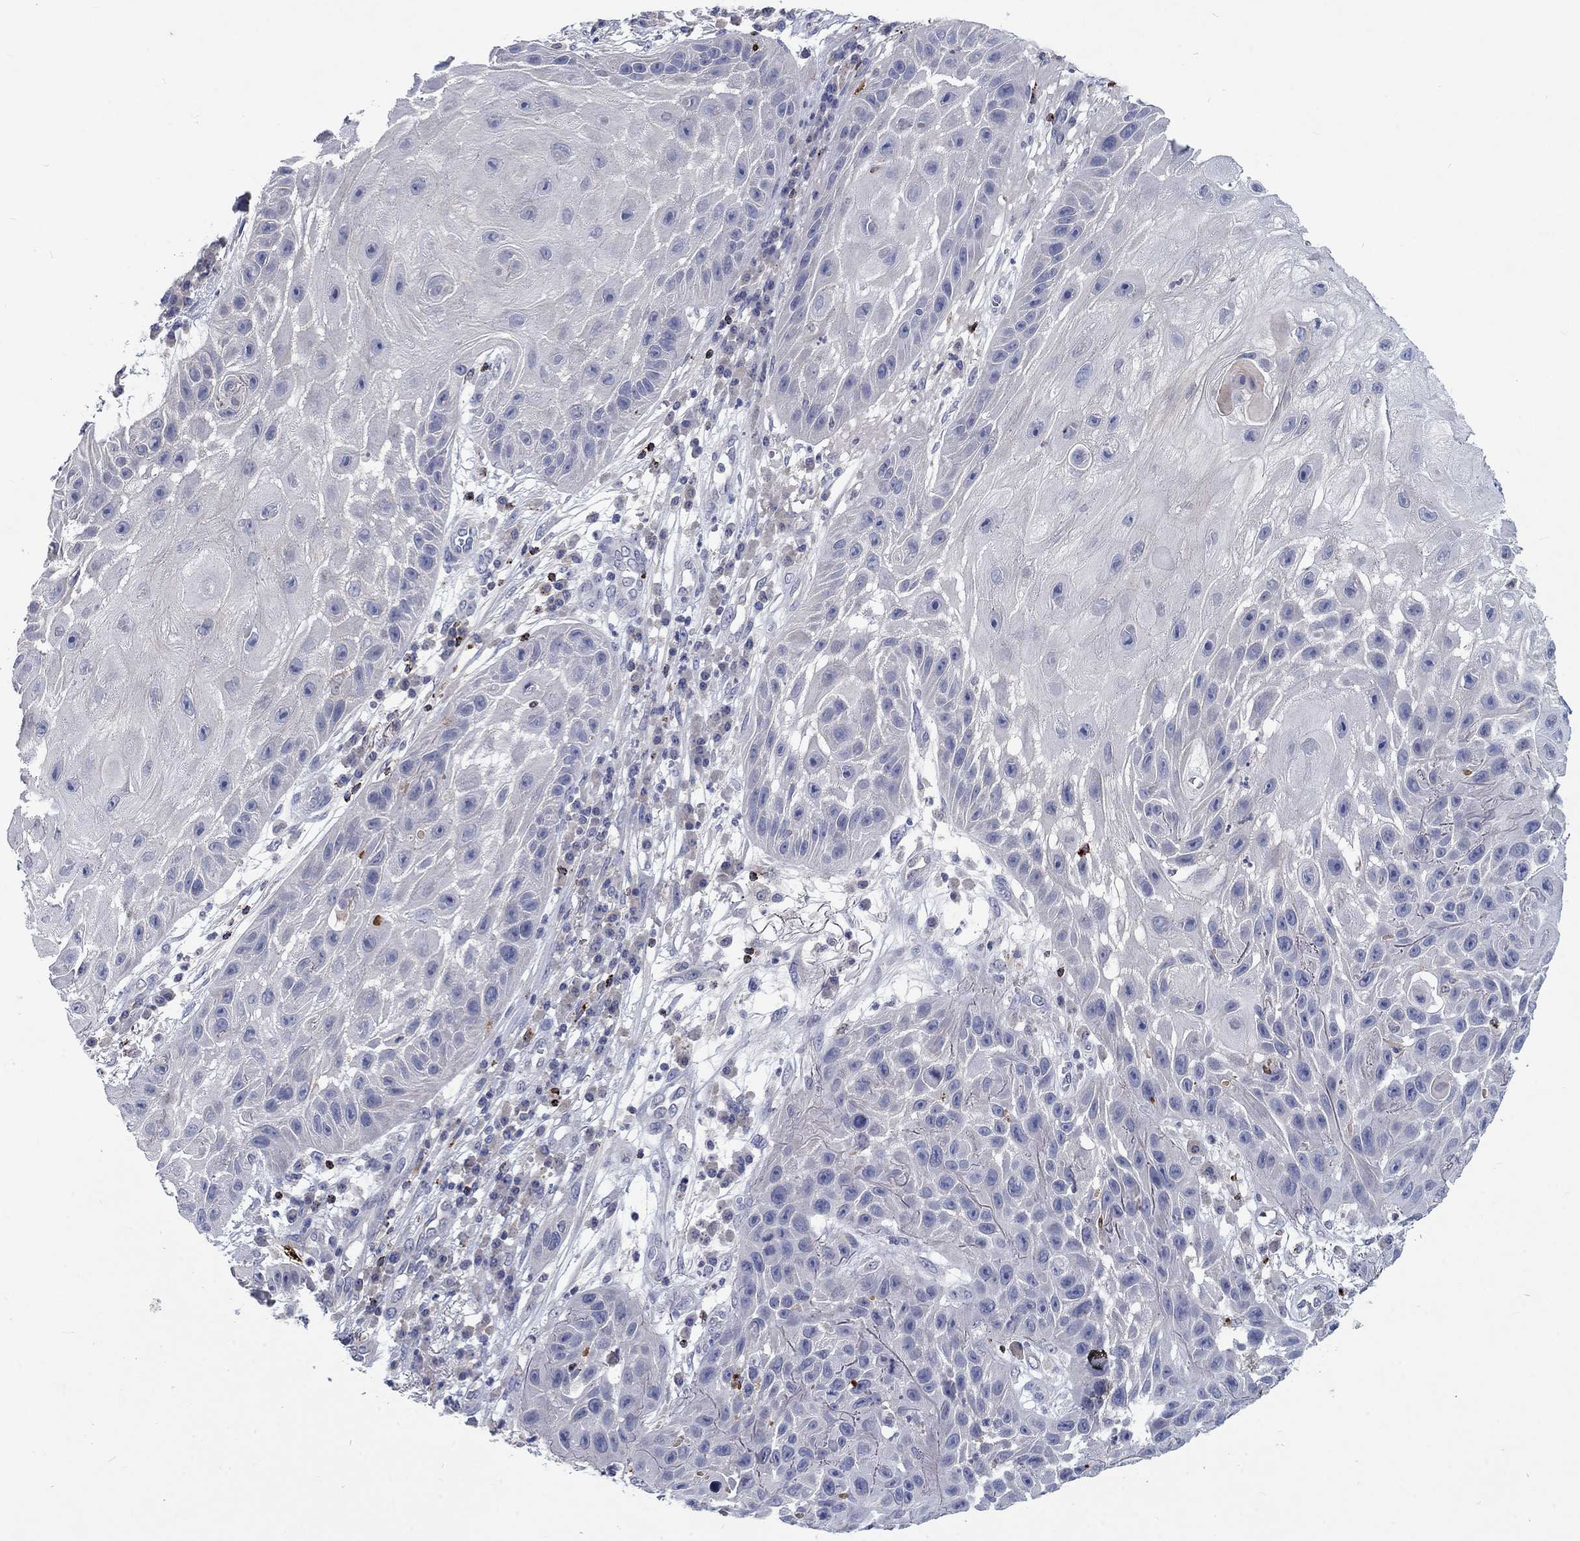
{"staining": {"intensity": "negative", "quantity": "none", "location": "none"}, "tissue": "skin cancer", "cell_type": "Tumor cells", "image_type": "cancer", "snomed": [{"axis": "morphology", "description": "Normal tissue, NOS"}, {"axis": "morphology", "description": "Squamous cell carcinoma, NOS"}, {"axis": "topography", "description": "Skin"}], "caption": "Micrograph shows no significant protein staining in tumor cells of skin squamous cell carcinoma.", "gene": "GZMA", "patient": {"sex": "male", "age": 79}}